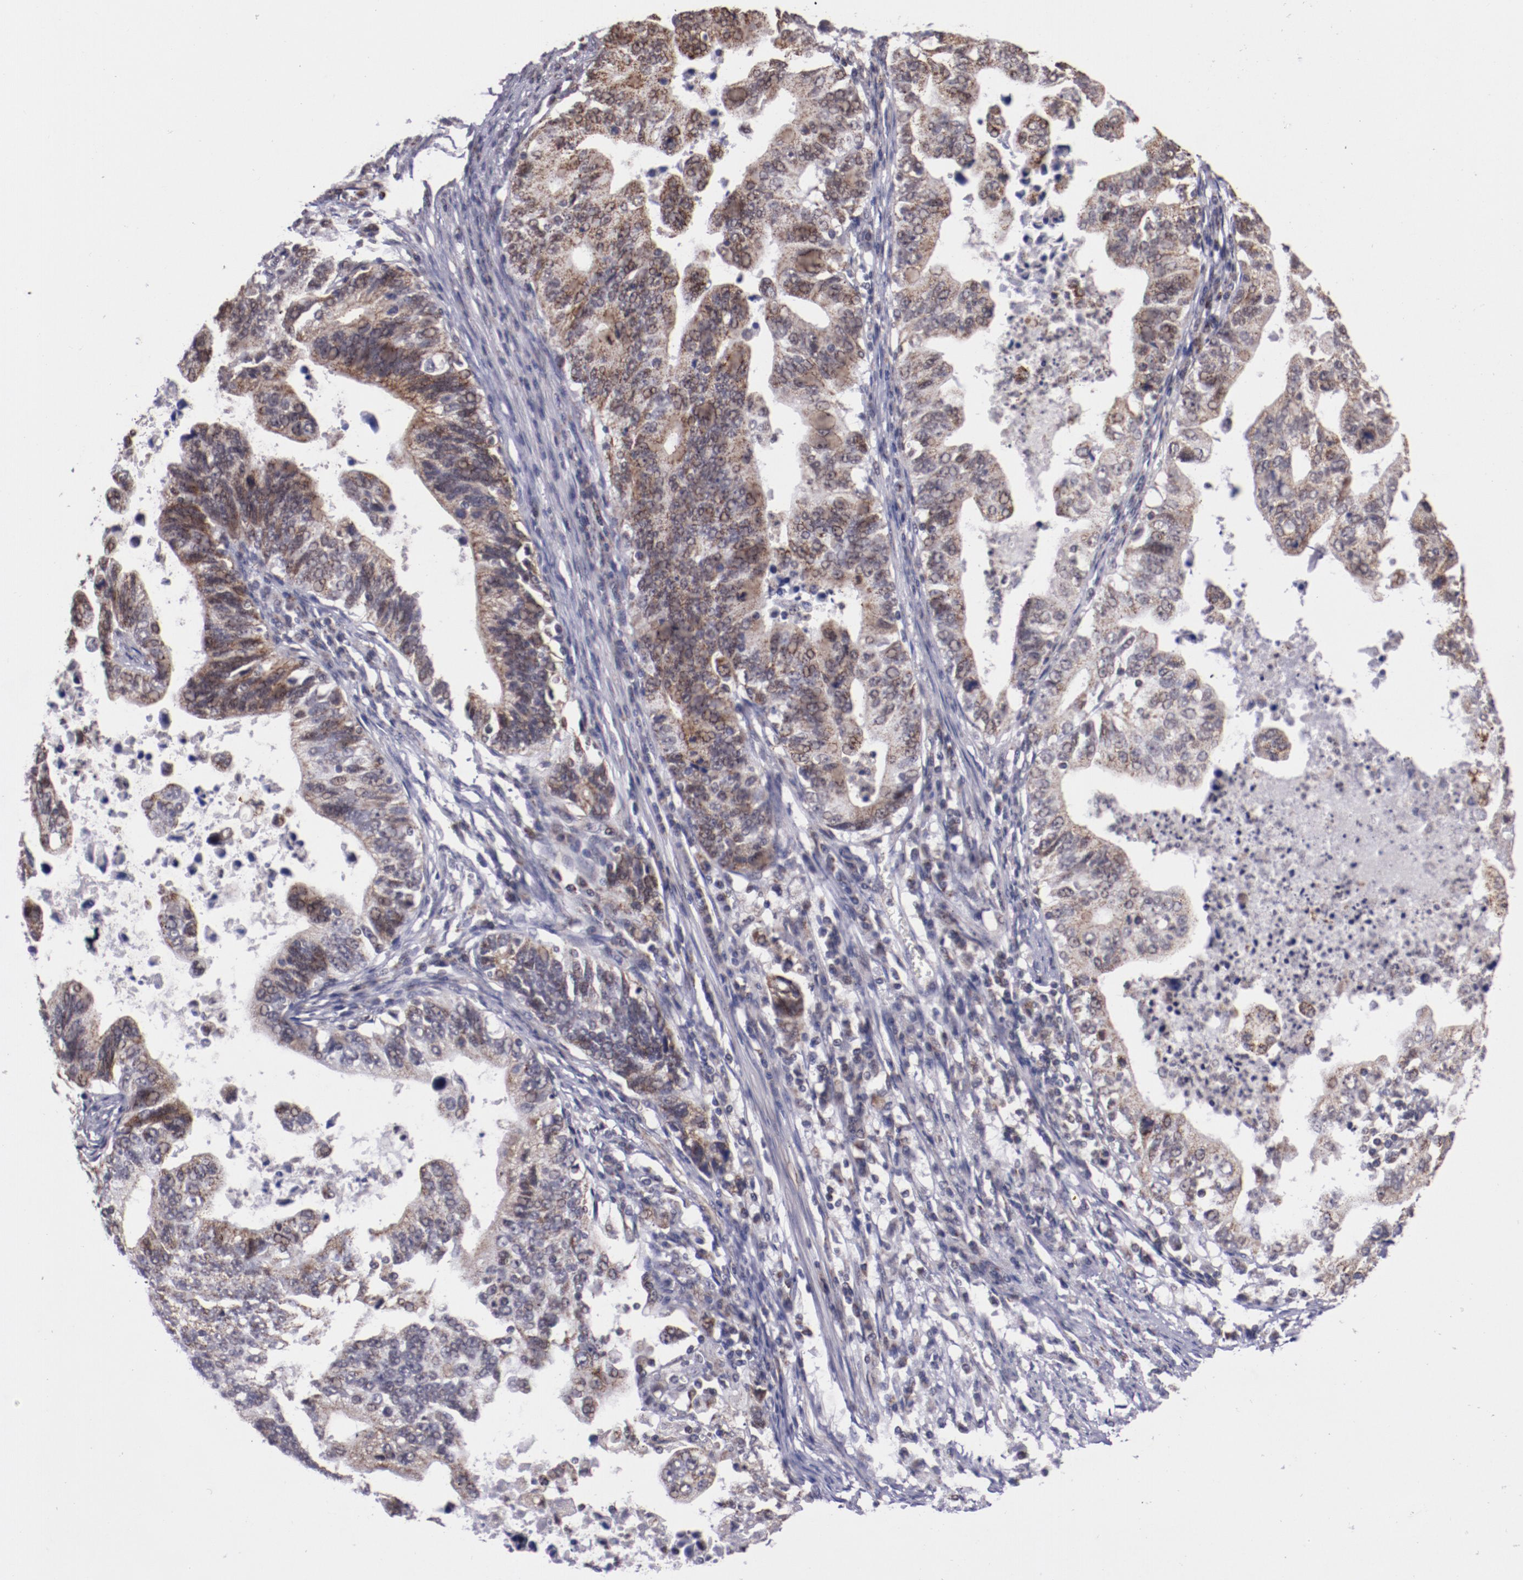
{"staining": {"intensity": "weak", "quantity": ">75%", "location": "cytoplasmic/membranous"}, "tissue": "stomach cancer", "cell_type": "Tumor cells", "image_type": "cancer", "snomed": [{"axis": "morphology", "description": "Adenocarcinoma, NOS"}, {"axis": "topography", "description": "Stomach, upper"}], "caption": "This is a photomicrograph of IHC staining of stomach adenocarcinoma, which shows weak staining in the cytoplasmic/membranous of tumor cells.", "gene": "LONP1", "patient": {"sex": "female", "age": 50}}